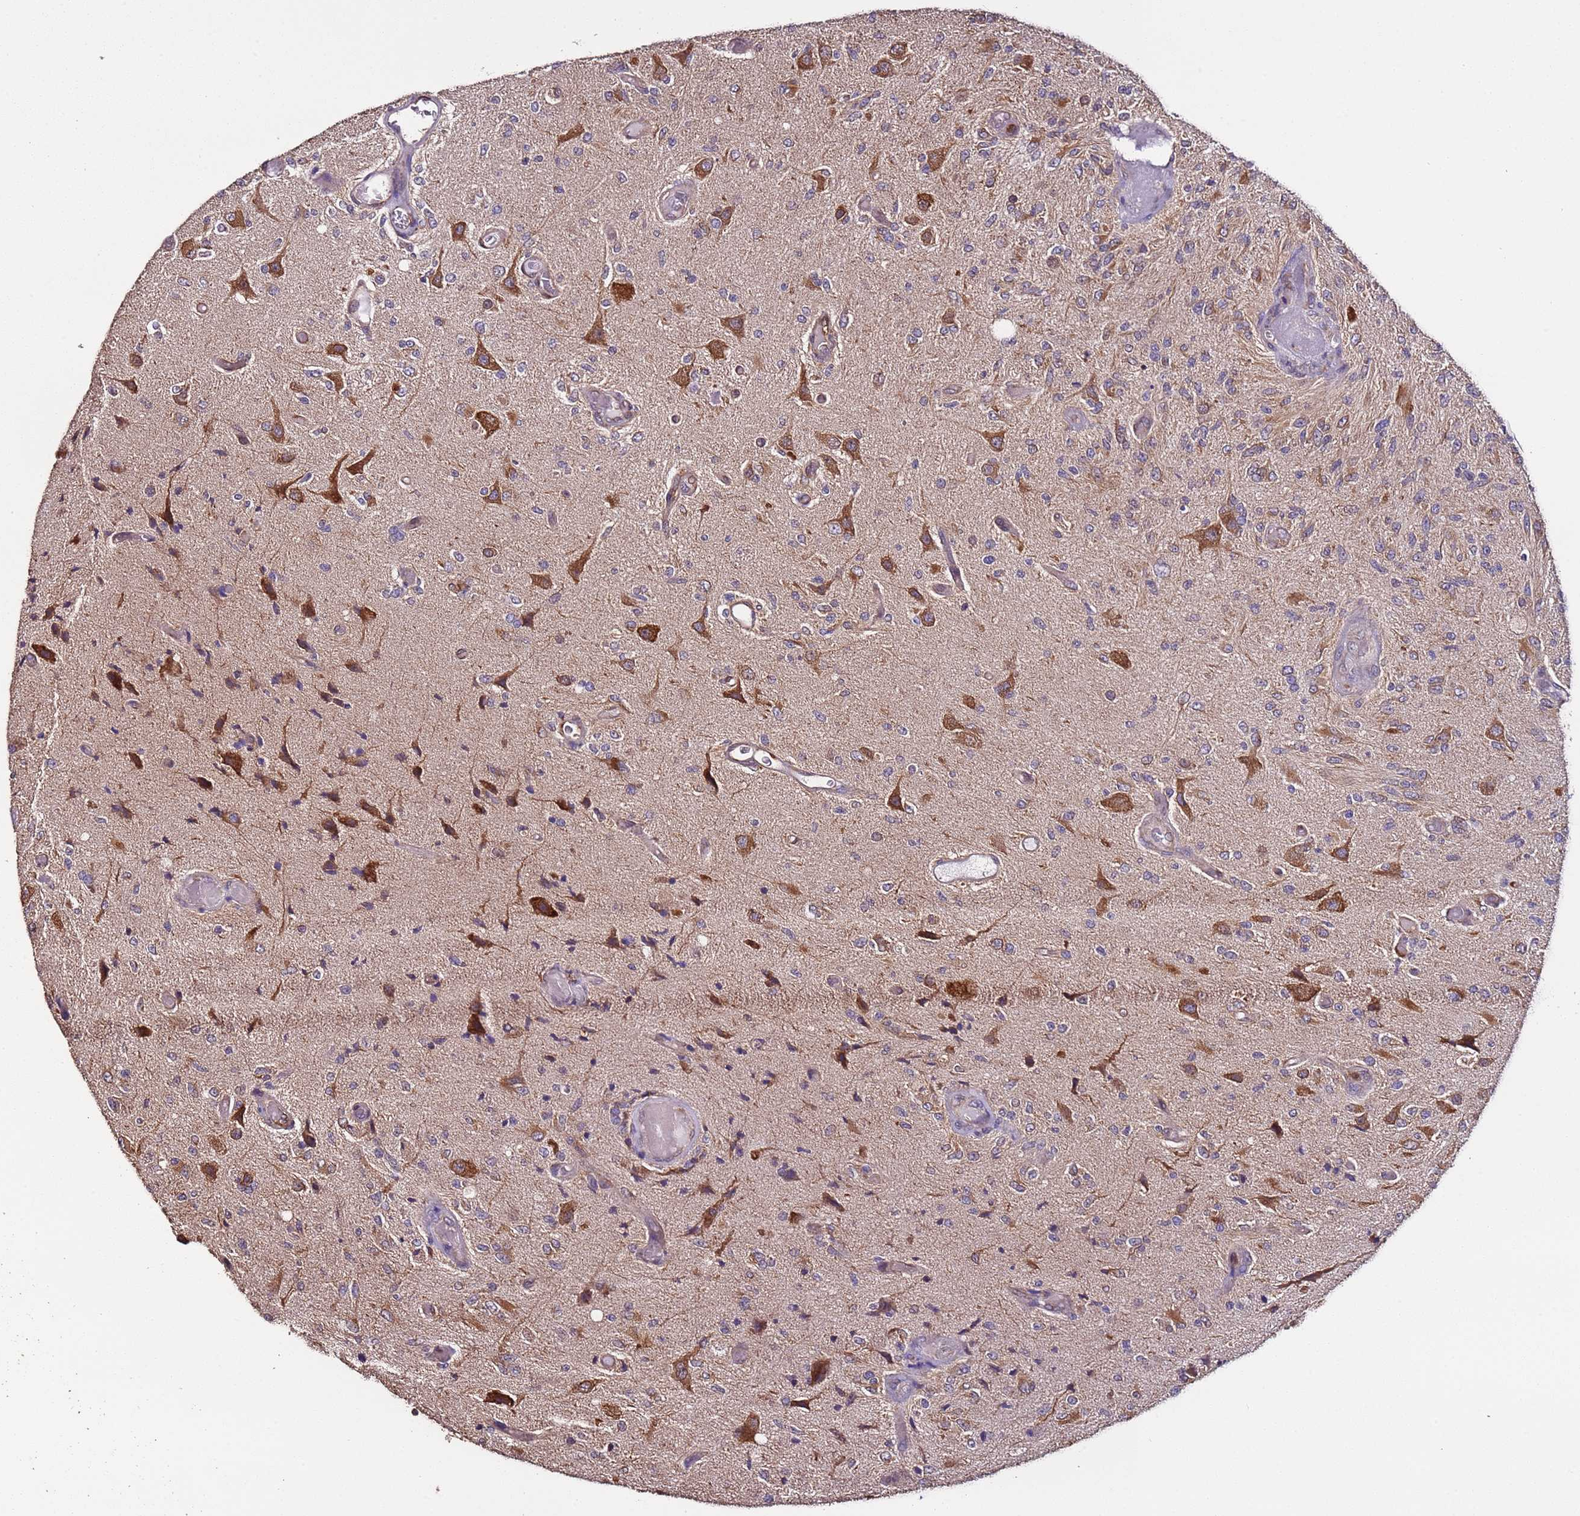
{"staining": {"intensity": "moderate", "quantity": "25%-75%", "location": "cytoplasmic/membranous"}, "tissue": "glioma", "cell_type": "Tumor cells", "image_type": "cancer", "snomed": [{"axis": "morphology", "description": "Normal tissue, NOS"}, {"axis": "morphology", "description": "Glioma, malignant, High grade"}, {"axis": "topography", "description": "Cerebral cortex"}], "caption": "Malignant high-grade glioma was stained to show a protein in brown. There is medium levels of moderate cytoplasmic/membranous positivity in about 25%-75% of tumor cells. (DAB (3,3'-diaminobenzidine) IHC with brightfield microscopy, high magnification).", "gene": "SLC41A3", "patient": {"sex": "male", "age": 77}}